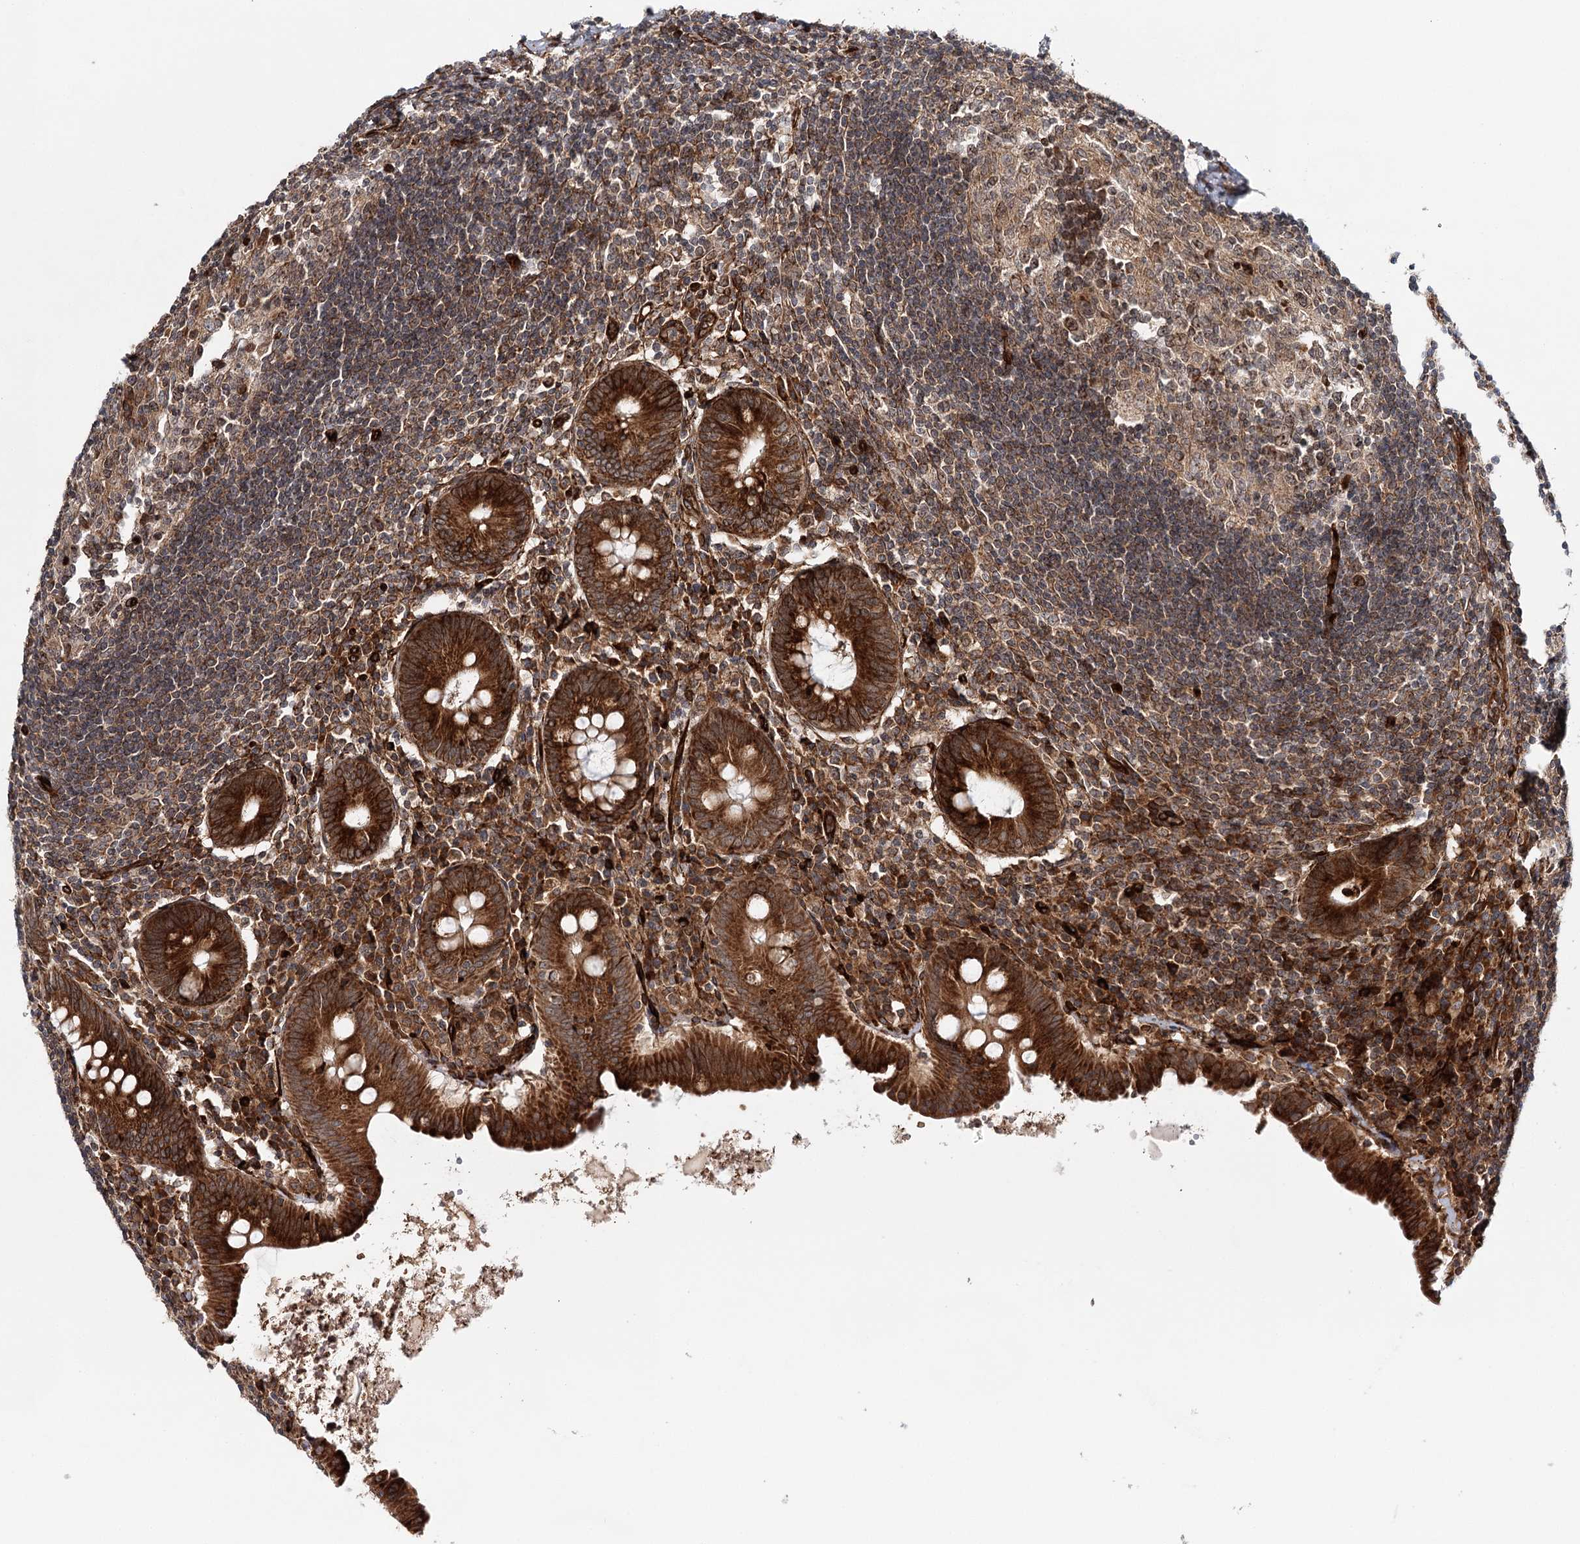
{"staining": {"intensity": "strong", "quantity": ">75%", "location": "cytoplasmic/membranous"}, "tissue": "appendix", "cell_type": "Glandular cells", "image_type": "normal", "snomed": [{"axis": "morphology", "description": "Normal tissue, NOS"}, {"axis": "topography", "description": "Appendix"}], "caption": "Protein analysis of unremarkable appendix reveals strong cytoplasmic/membranous staining in approximately >75% of glandular cells. The staining was performed using DAB to visualize the protein expression in brown, while the nuclei were stained in blue with hematoxylin (Magnification: 20x).", "gene": "MKNK1", "patient": {"sex": "female", "age": 54}}